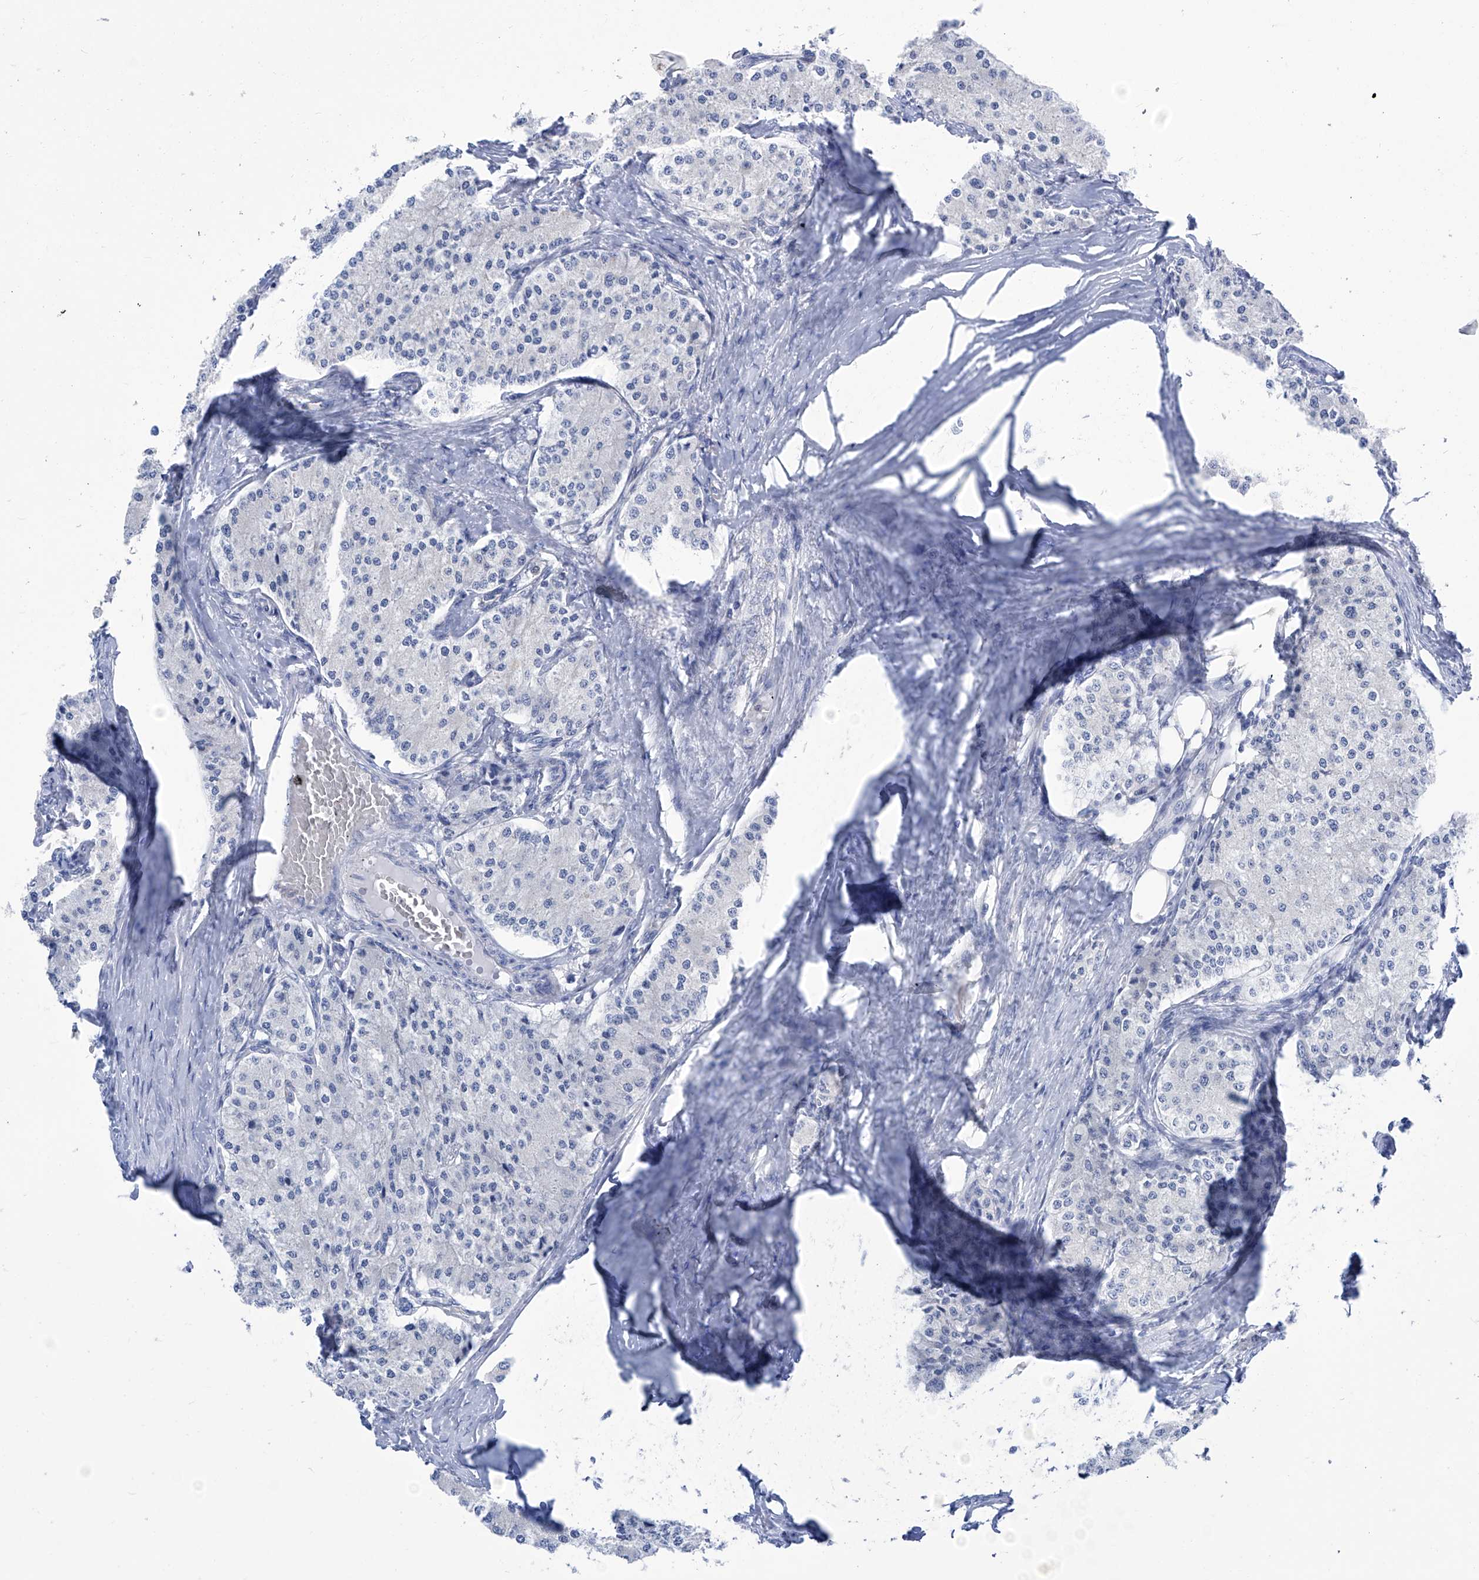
{"staining": {"intensity": "negative", "quantity": "none", "location": "none"}, "tissue": "carcinoid", "cell_type": "Tumor cells", "image_type": "cancer", "snomed": [{"axis": "morphology", "description": "Carcinoid, malignant, NOS"}, {"axis": "topography", "description": "Colon"}], "caption": "Immunohistochemical staining of carcinoid (malignant) shows no significant staining in tumor cells.", "gene": "IMPA2", "patient": {"sex": "female", "age": 52}}